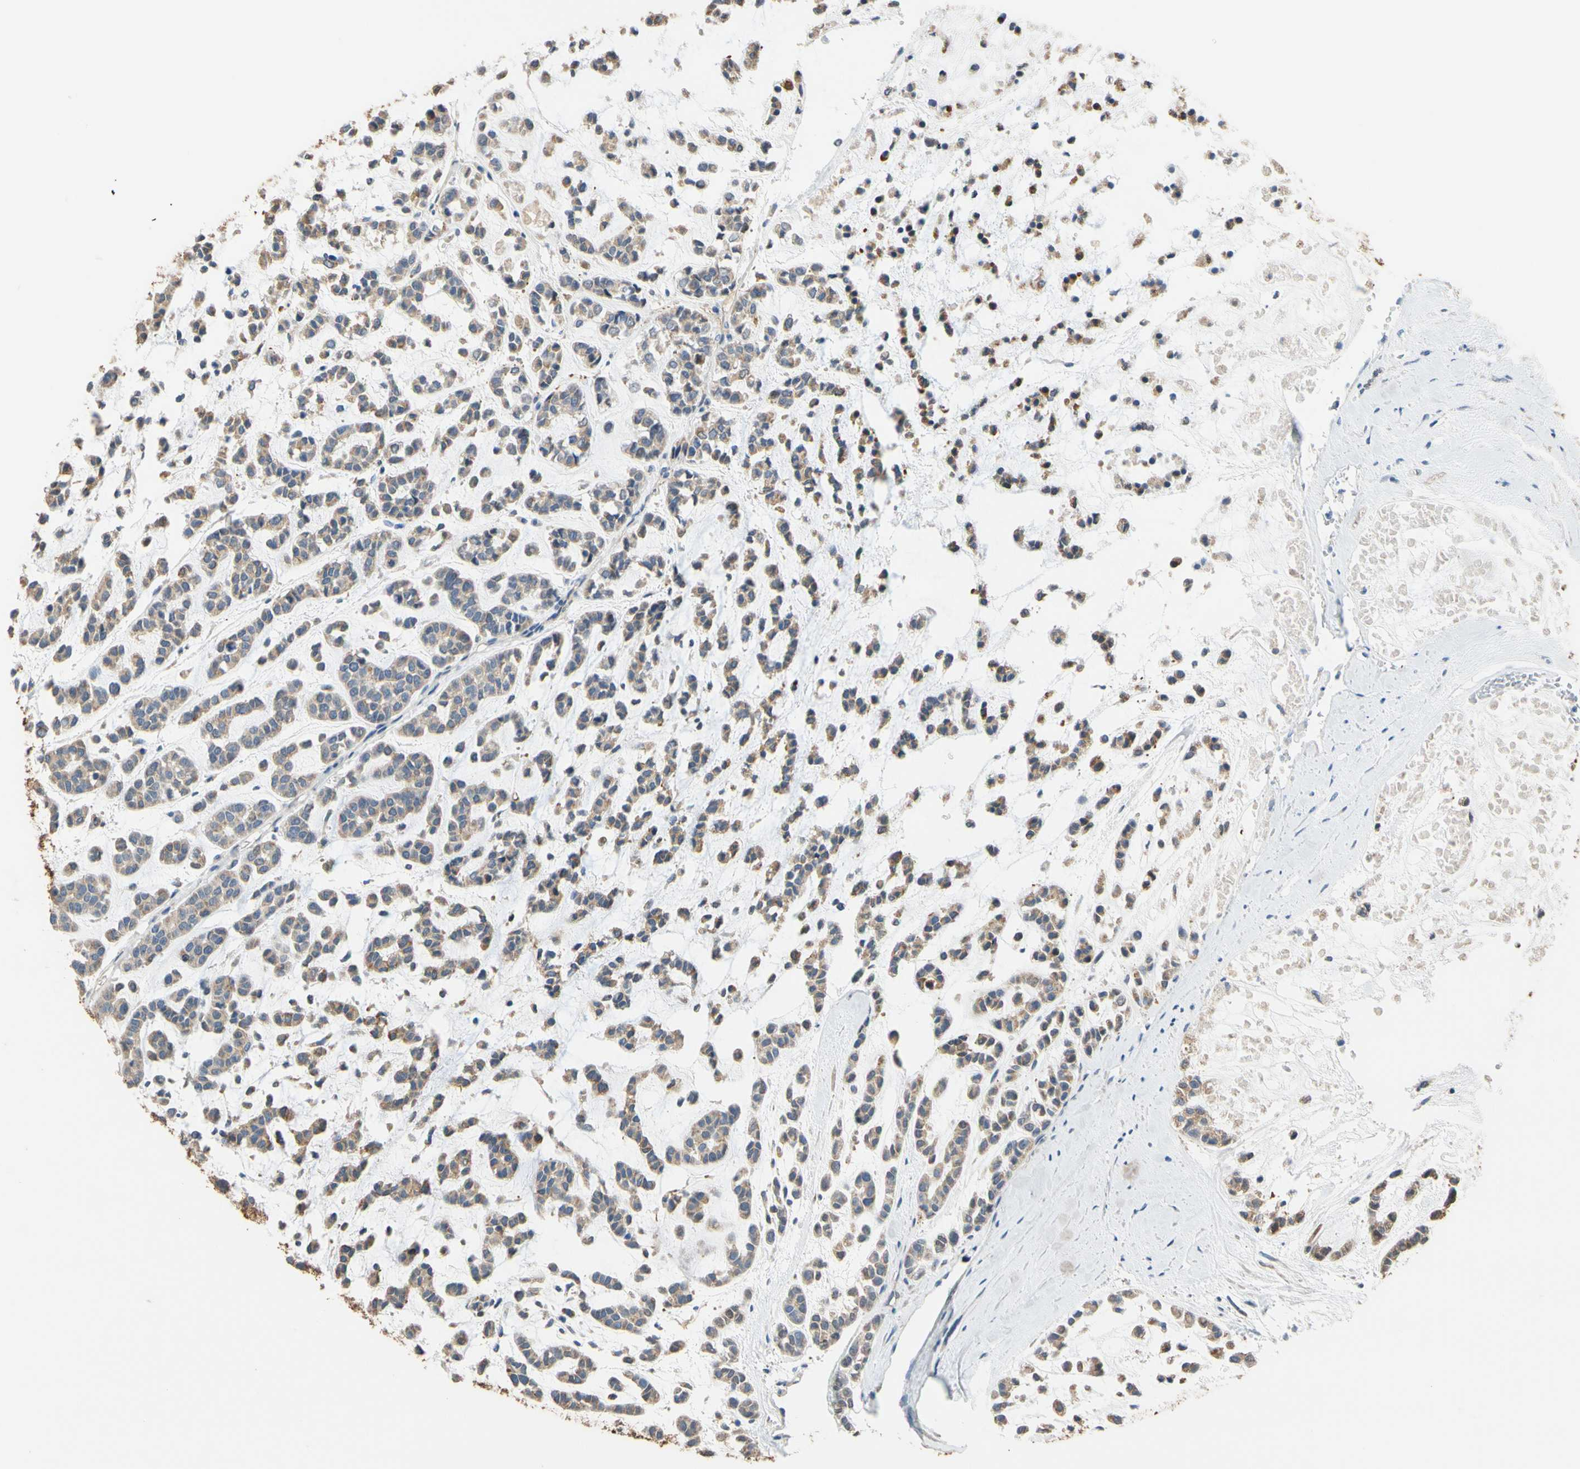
{"staining": {"intensity": "moderate", "quantity": ">75%", "location": "cytoplasmic/membranous"}, "tissue": "head and neck cancer", "cell_type": "Tumor cells", "image_type": "cancer", "snomed": [{"axis": "morphology", "description": "Adenocarcinoma, NOS"}, {"axis": "morphology", "description": "Adenoma, NOS"}, {"axis": "topography", "description": "Head-Neck"}], "caption": "Protein expression analysis of human head and neck cancer (adenocarcinoma) reveals moderate cytoplasmic/membranous expression in approximately >75% of tumor cells. (DAB IHC, brown staining for protein, blue staining for nuclei).", "gene": "ALDH1A2", "patient": {"sex": "female", "age": 55}}